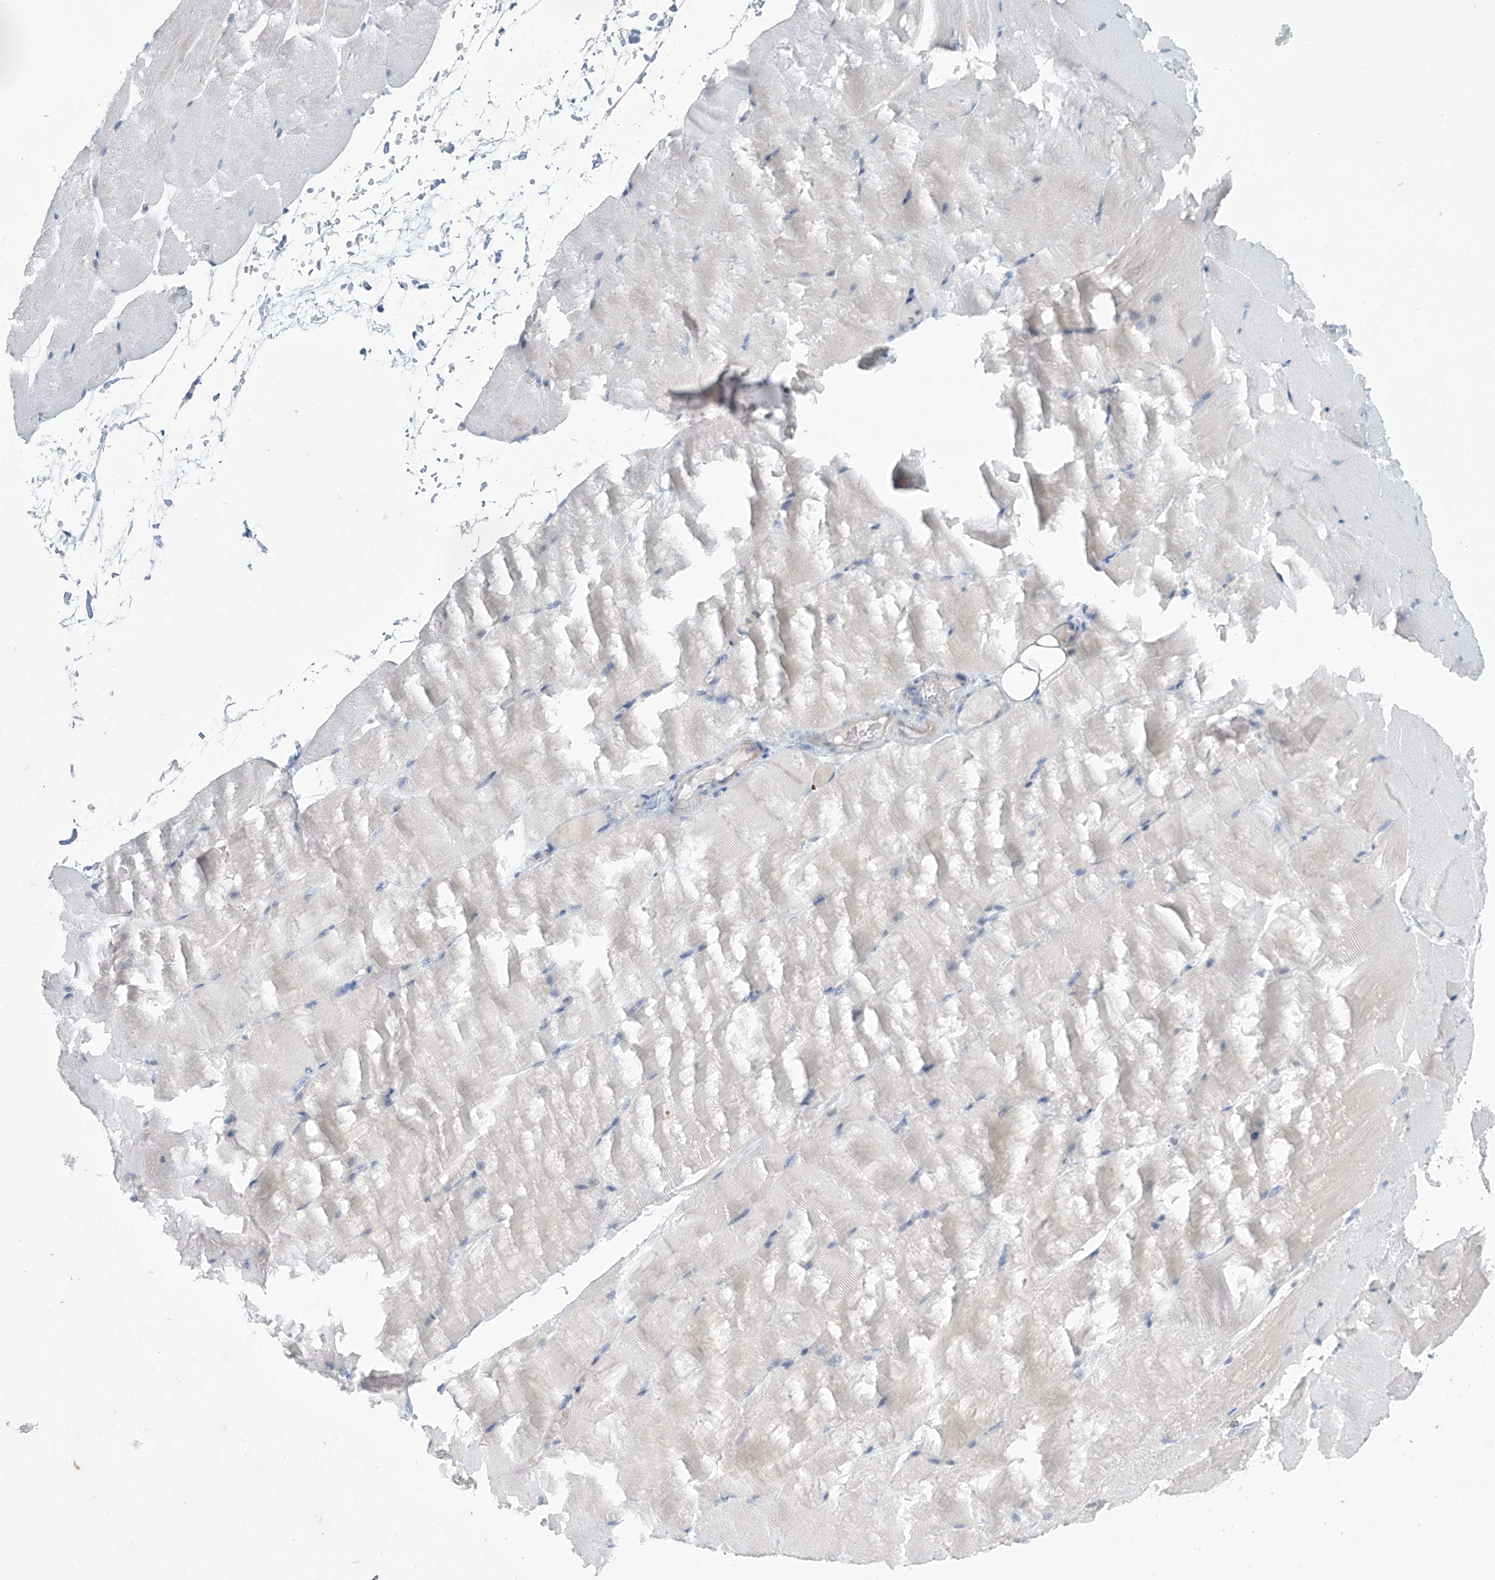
{"staining": {"intensity": "negative", "quantity": "none", "location": "none"}, "tissue": "skeletal muscle", "cell_type": "Myocytes", "image_type": "normal", "snomed": [{"axis": "morphology", "description": "Normal tissue, NOS"}, {"axis": "topography", "description": "Skeletal muscle"}, {"axis": "topography", "description": "Parathyroid gland"}], "caption": "Immunohistochemistry (IHC) photomicrograph of unremarkable human skeletal muscle stained for a protein (brown), which shows no staining in myocytes.", "gene": "SLC35A5", "patient": {"sex": "female", "age": 37}}